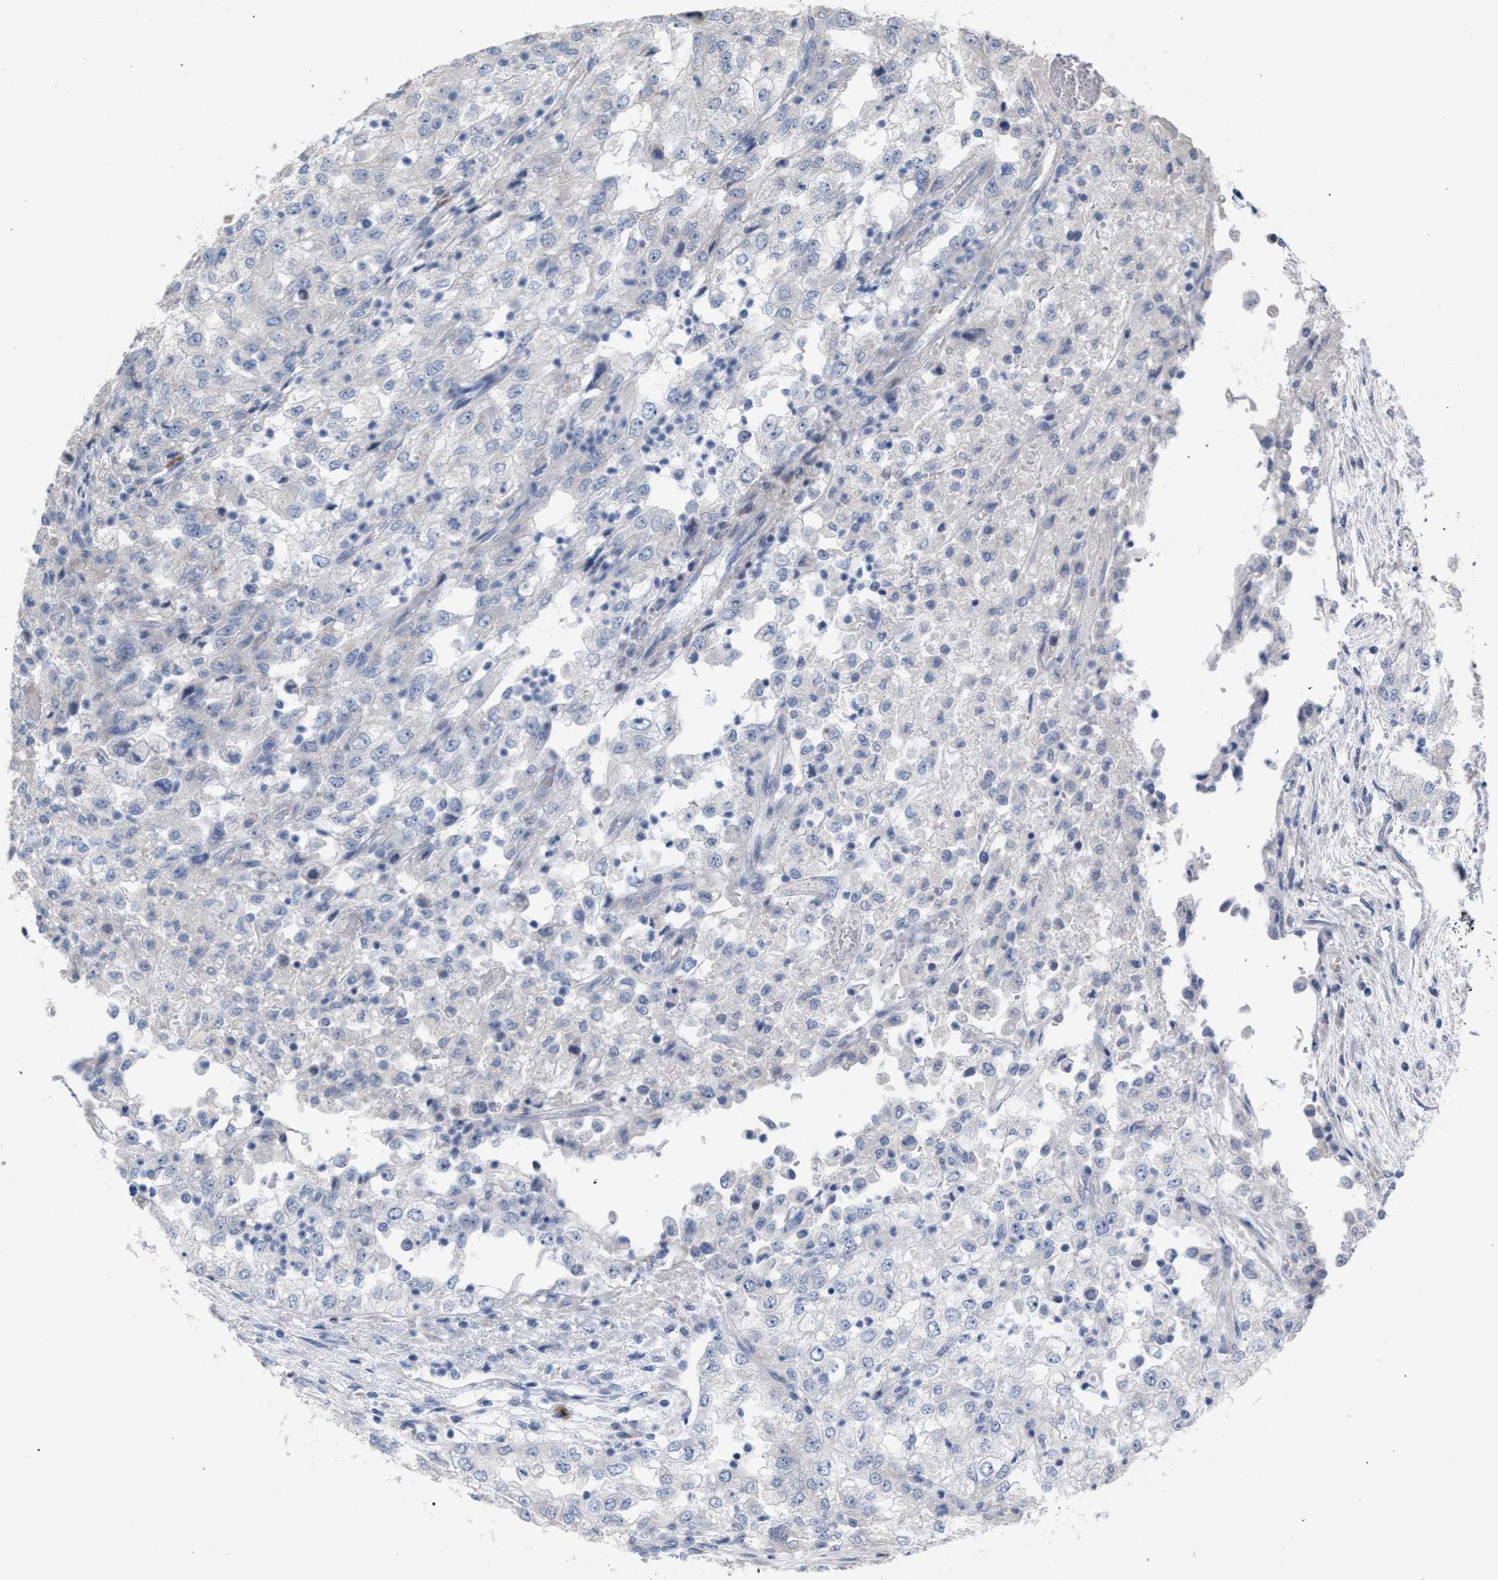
{"staining": {"intensity": "negative", "quantity": "none", "location": "none"}, "tissue": "renal cancer", "cell_type": "Tumor cells", "image_type": "cancer", "snomed": [{"axis": "morphology", "description": "Adenocarcinoma, NOS"}, {"axis": "topography", "description": "Kidney"}], "caption": "This is an IHC micrograph of renal cancer. There is no positivity in tumor cells.", "gene": "RNF135", "patient": {"sex": "female", "age": 54}}